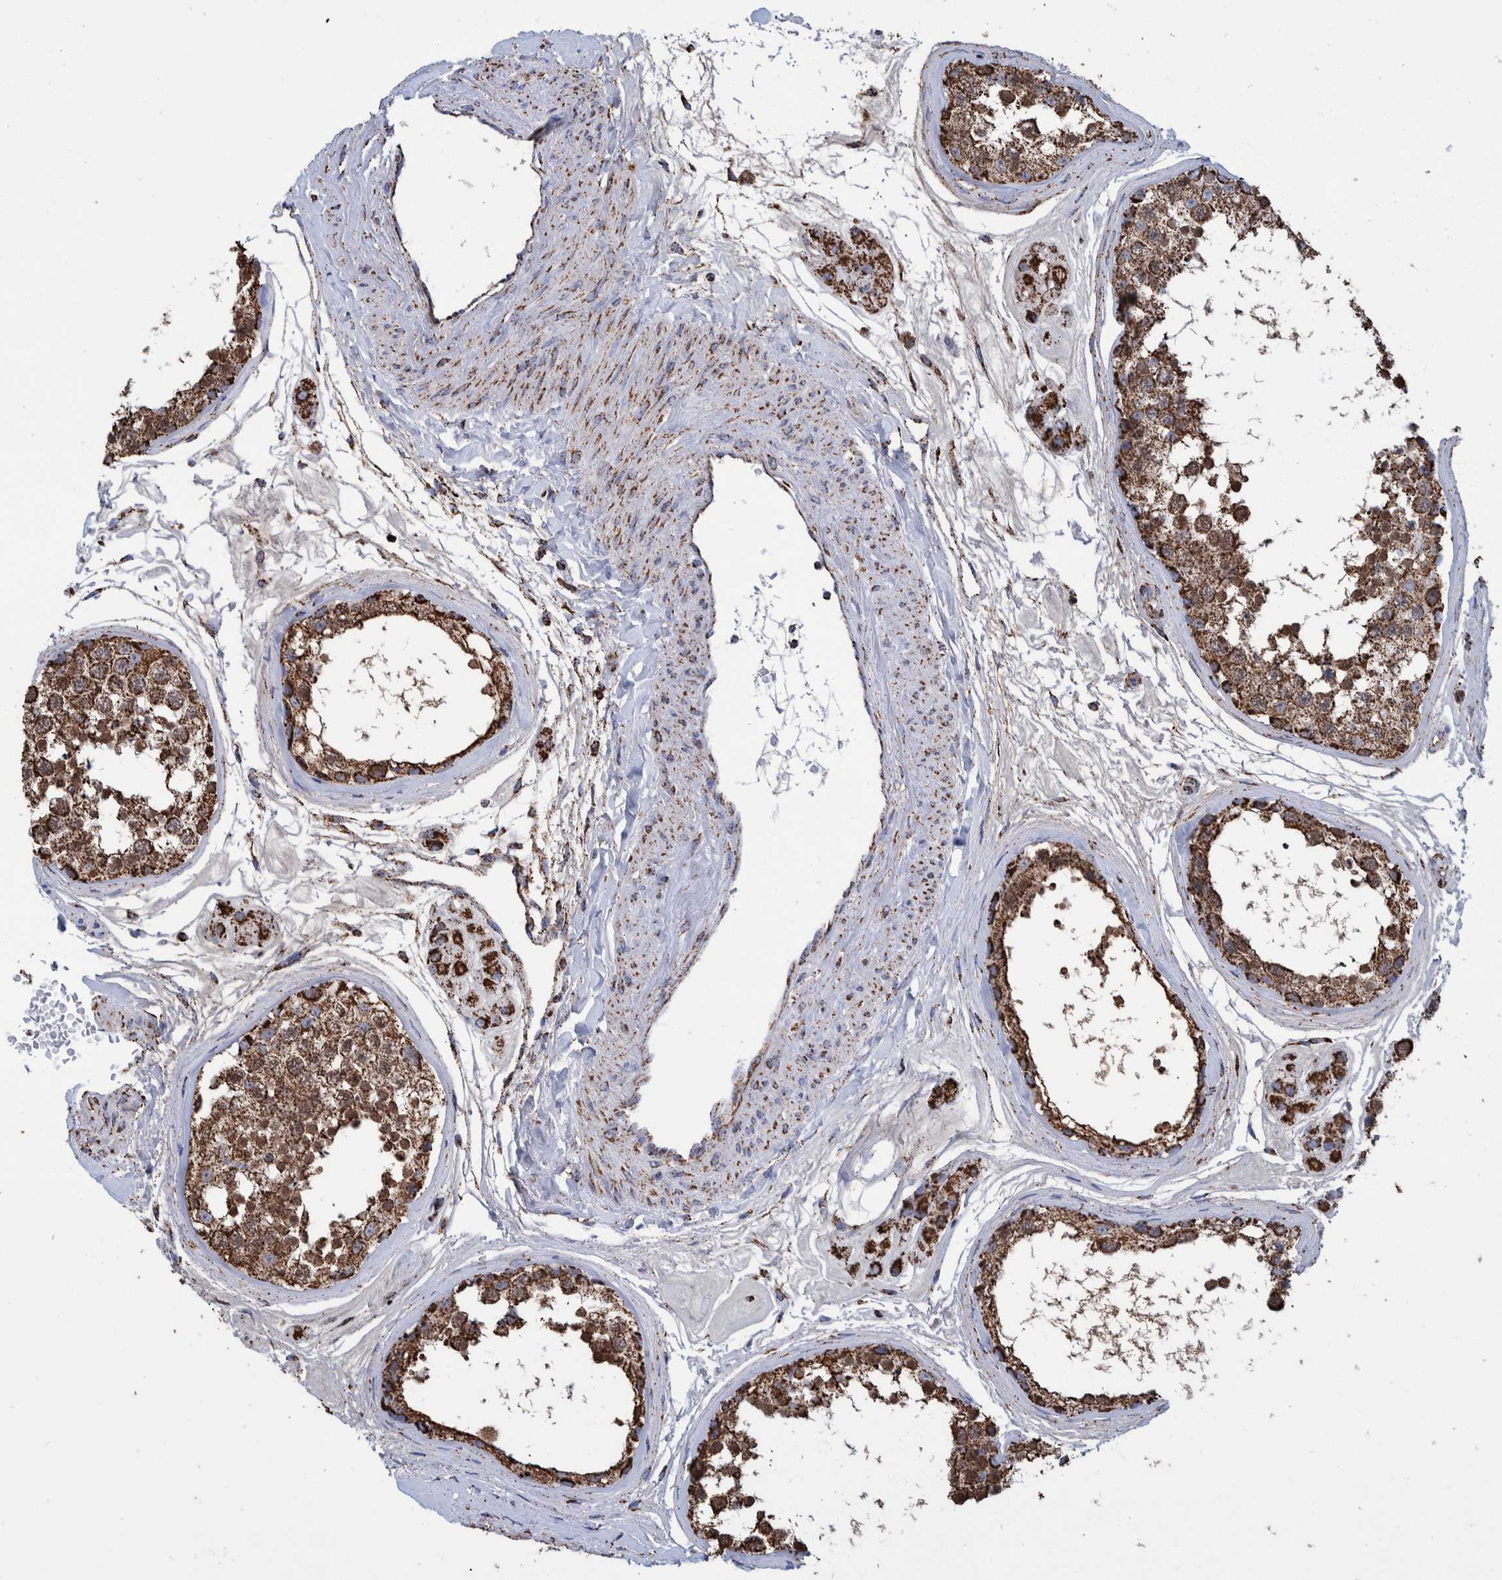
{"staining": {"intensity": "strong", "quantity": ">75%", "location": "cytoplasmic/membranous"}, "tissue": "testis", "cell_type": "Cells in seminiferous ducts", "image_type": "normal", "snomed": [{"axis": "morphology", "description": "Normal tissue, NOS"}, {"axis": "topography", "description": "Testis"}], "caption": "Unremarkable testis was stained to show a protein in brown. There is high levels of strong cytoplasmic/membranous expression in about >75% of cells in seminiferous ducts. The staining was performed using DAB, with brown indicating positive protein expression. Nuclei are stained blue with hematoxylin.", "gene": "VPS26C", "patient": {"sex": "male", "age": 56}}